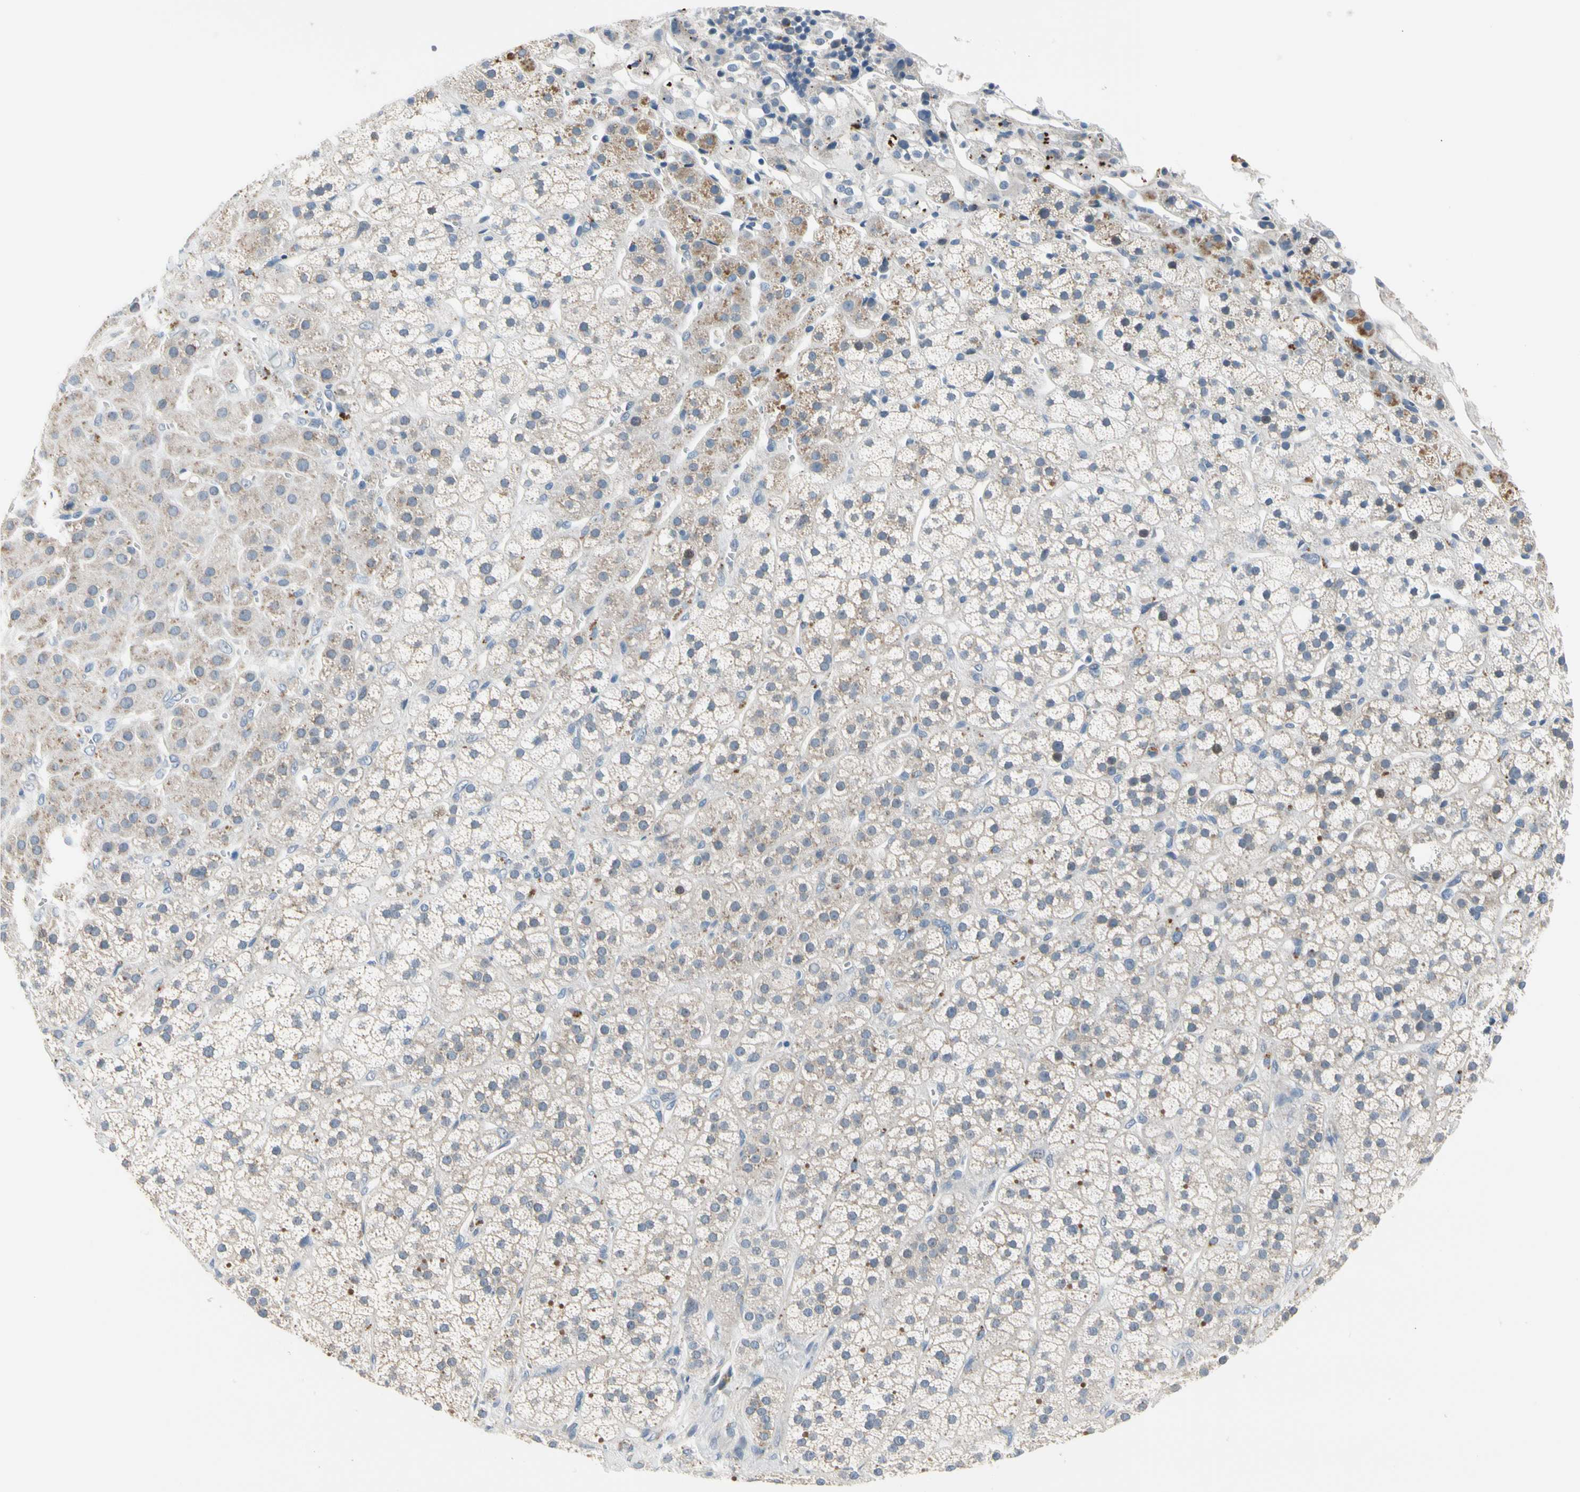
{"staining": {"intensity": "weak", "quantity": "25%-75%", "location": "cytoplasmic/membranous"}, "tissue": "adrenal gland", "cell_type": "Glandular cells", "image_type": "normal", "snomed": [{"axis": "morphology", "description": "Normal tissue, NOS"}, {"axis": "topography", "description": "Adrenal gland"}], "caption": "A micrograph of adrenal gland stained for a protein shows weak cytoplasmic/membranous brown staining in glandular cells. (DAB IHC with brightfield microscopy, high magnification).", "gene": "NFASC", "patient": {"sex": "male", "age": 56}}